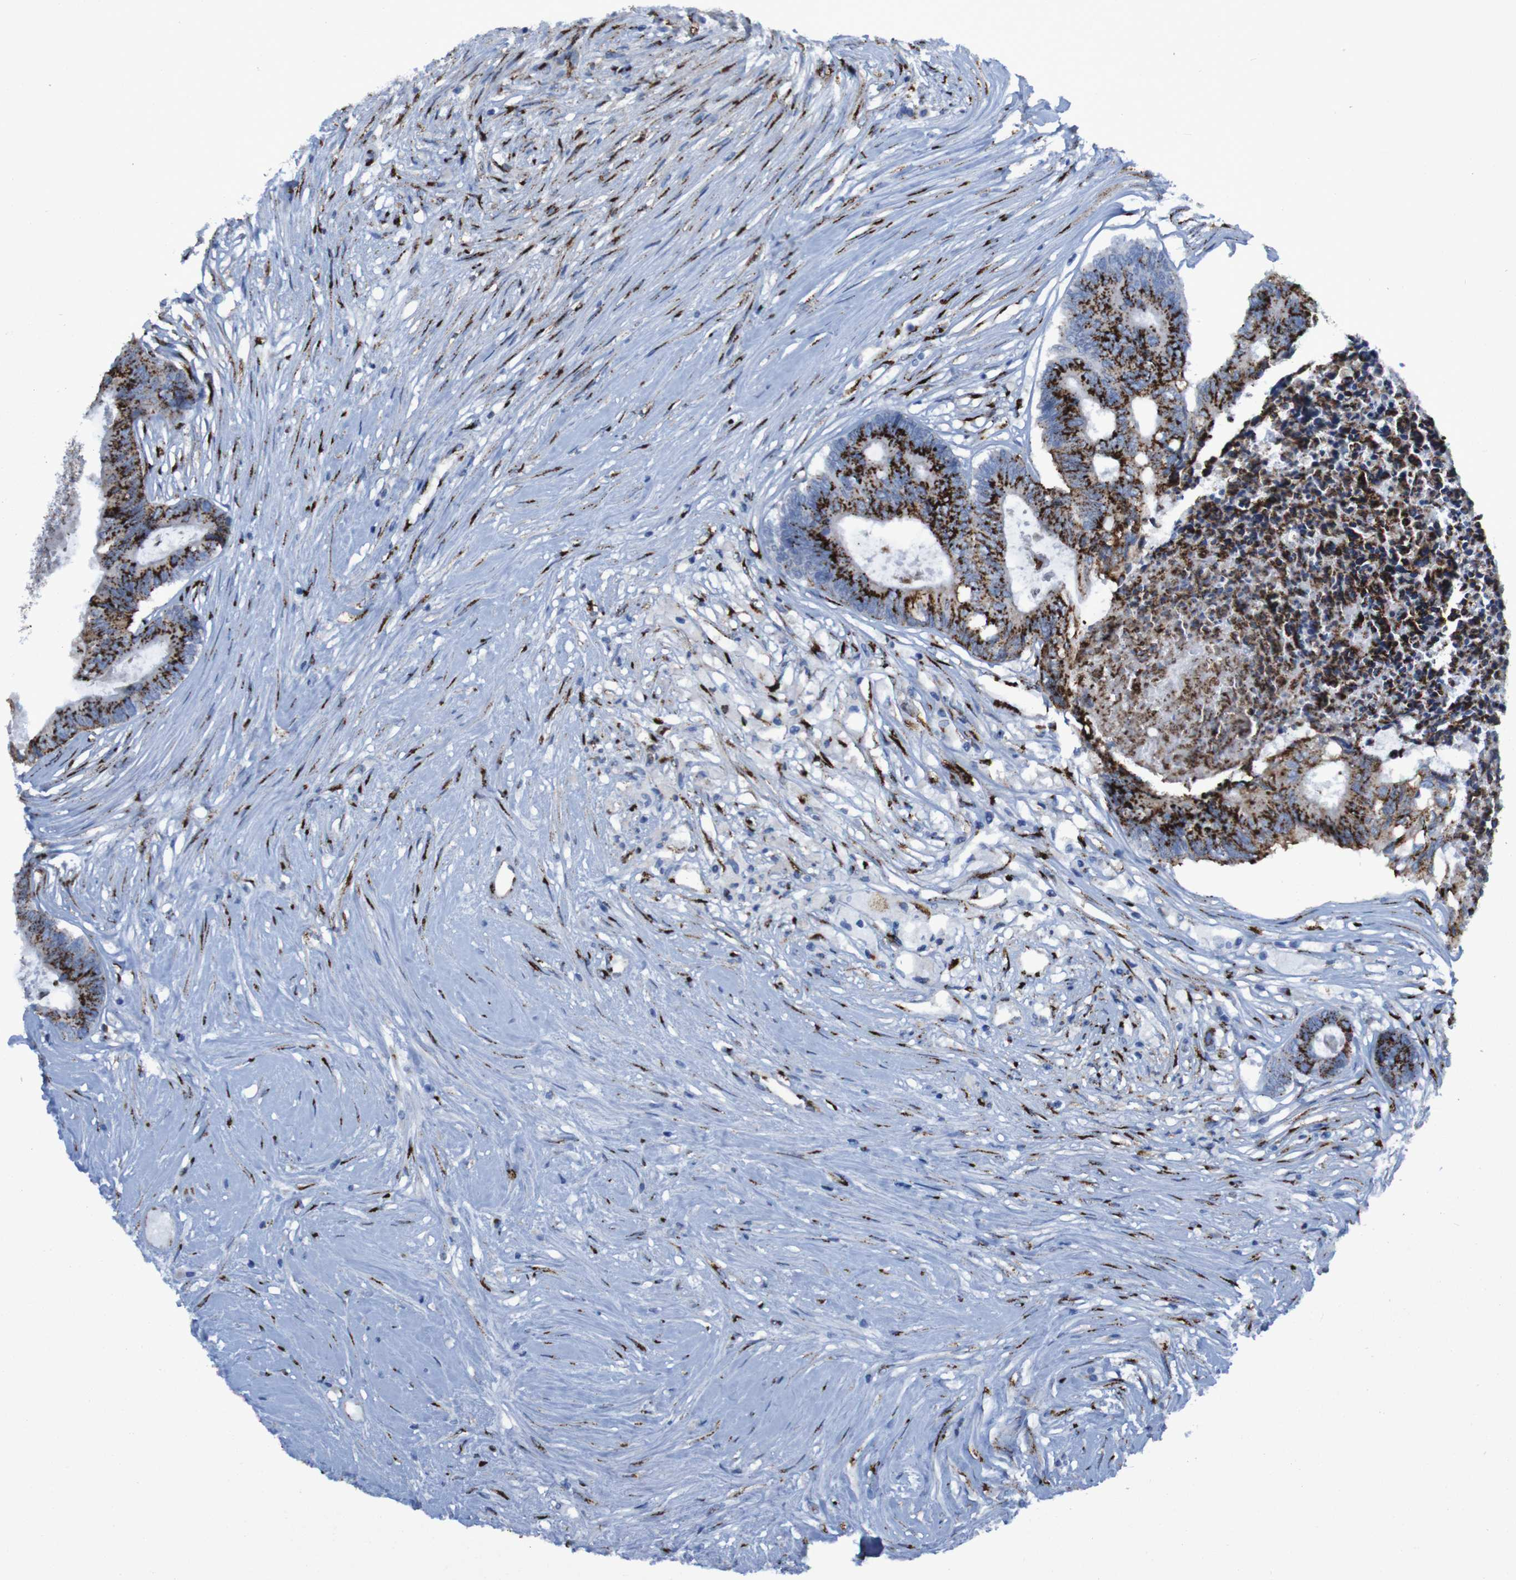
{"staining": {"intensity": "strong", "quantity": ">75%", "location": "cytoplasmic/membranous"}, "tissue": "colorectal cancer", "cell_type": "Tumor cells", "image_type": "cancer", "snomed": [{"axis": "morphology", "description": "Adenocarcinoma, NOS"}, {"axis": "topography", "description": "Rectum"}], "caption": "Colorectal adenocarcinoma stained with a brown dye displays strong cytoplasmic/membranous positive expression in approximately >75% of tumor cells.", "gene": "GOLM1", "patient": {"sex": "male", "age": 63}}